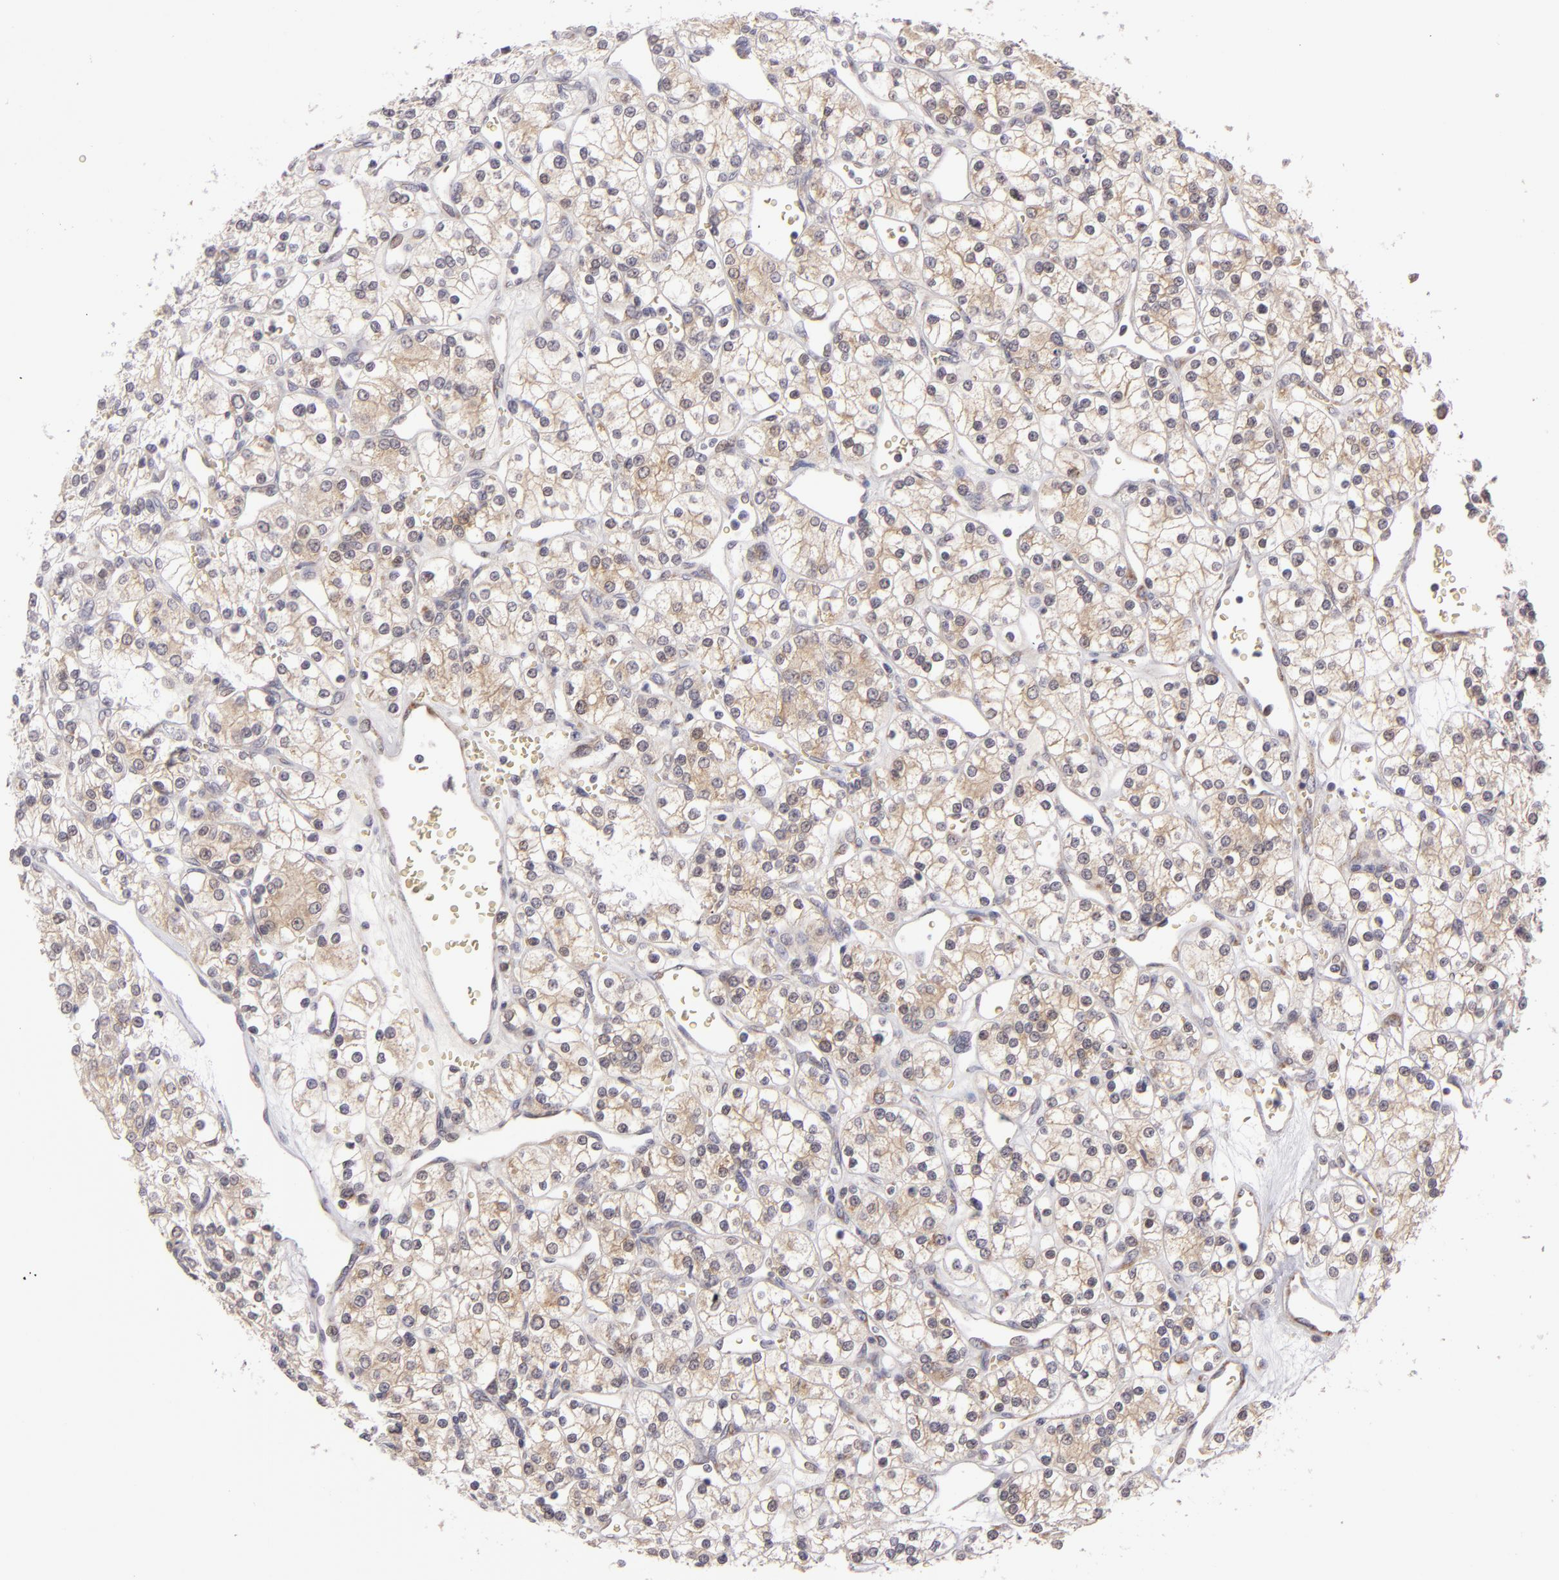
{"staining": {"intensity": "weak", "quantity": "25%-75%", "location": "cytoplasmic/membranous"}, "tissue": "renal cancer", "cell_type": "Tumor cells", "image_type": "cancer", "snomed": [{"axis": "morphology", "description": "Adenocarcinoma, NOS"}, {"axis": "topography", "description": "Kidney"}], "caption": "Immunohistochemistry of human renal cancer exhibits low levels of weak cytoplasmic/membranous staining in about 25%-75% of tumor cells.", "gene": "SH2D4A", "patient": {"sex": "female", "age": 62}}